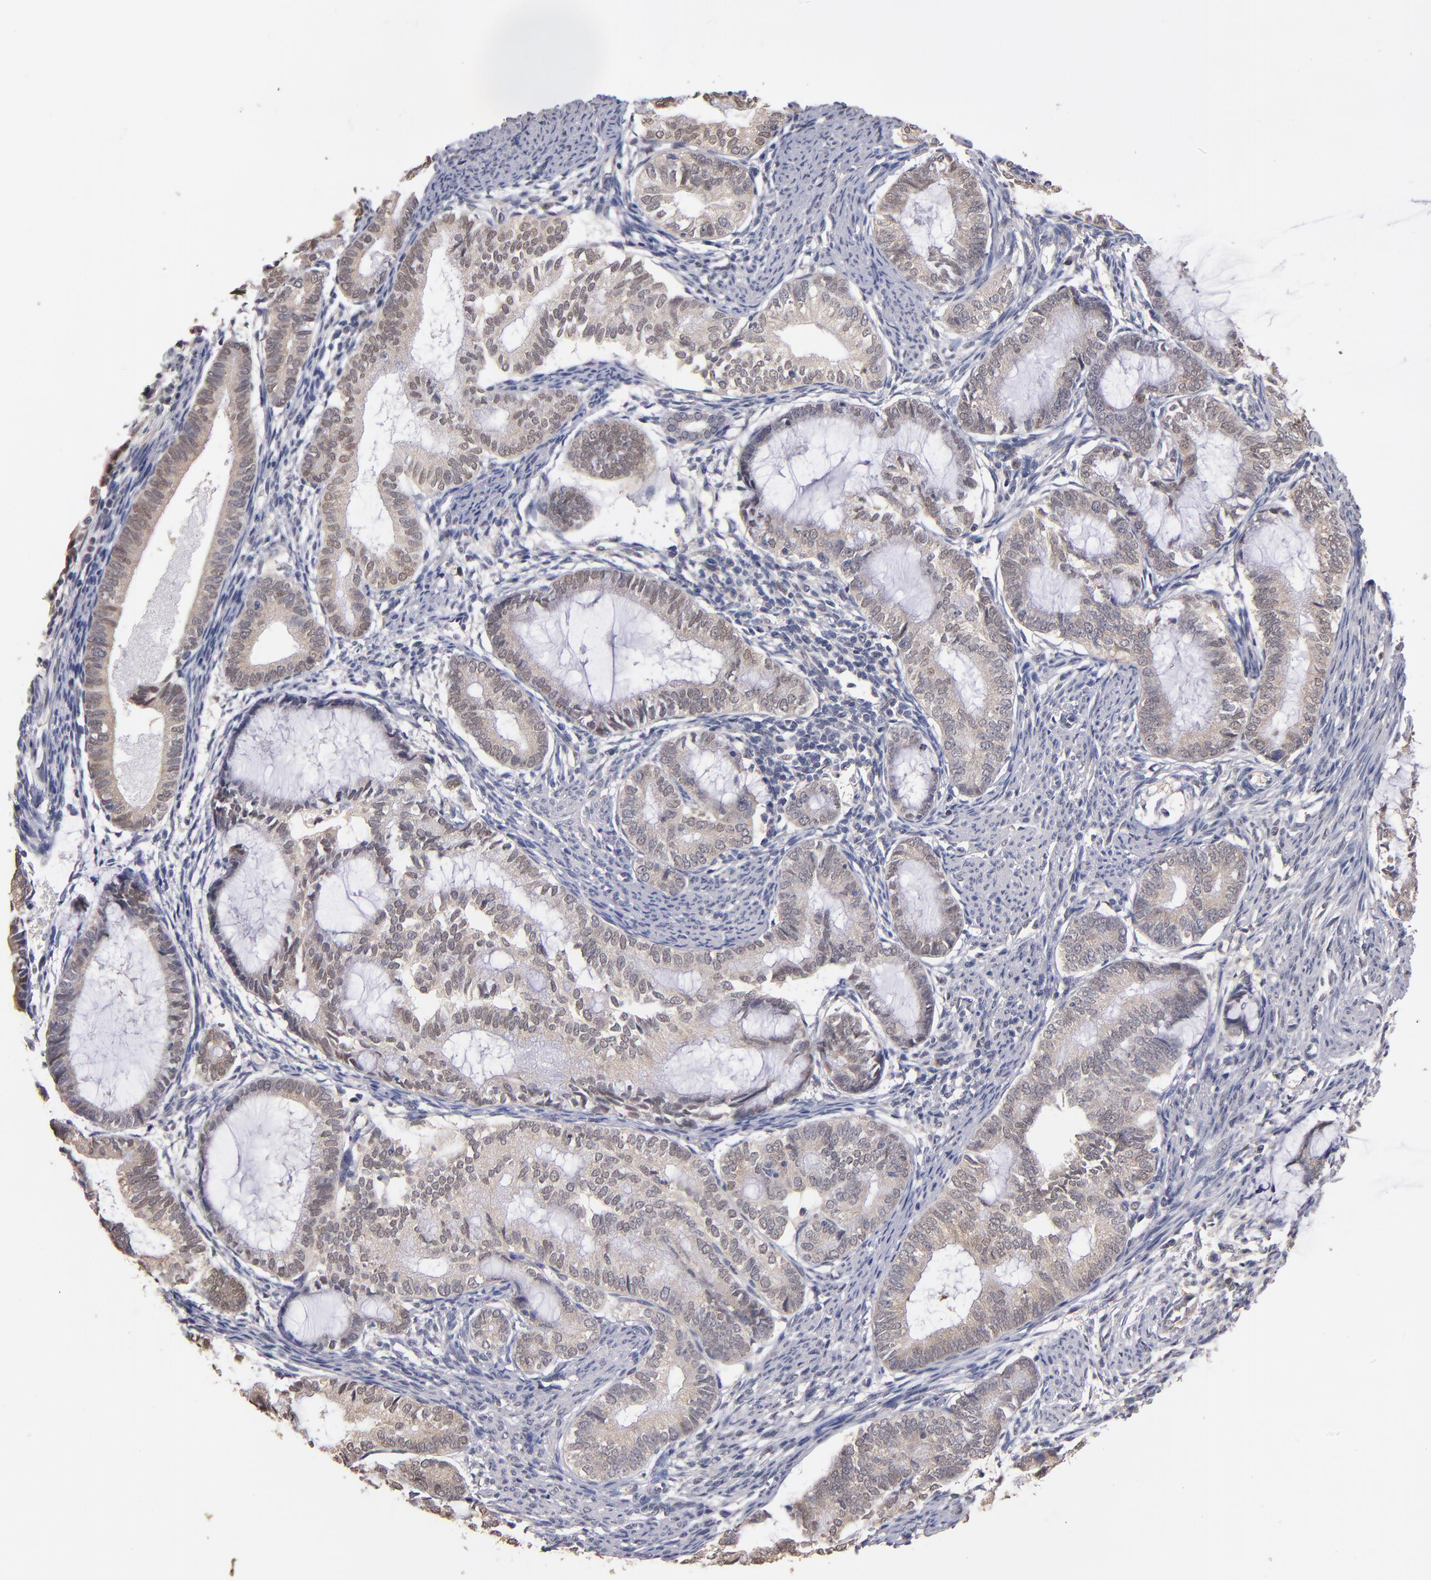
{"staining": {"intensity": "weak", "quantity": "25%-75%", "location": "cytoplasmic/membranous"}, "tissue": "endometrial cancer", "cell_type": "Tumor cells", "image_type": "cancer", "snomed": [{"axis": "morphology", "description": "Adenocarcinoma, NOS"}, {"axis": "topography", "description": "Endometrium"}], "caption": "This is an image of immunohistochemistry (IHC) staining of endometrial cancer (adenocarcinoma), which shows weak expression in the cytoplasmic/membranous of tumor cells.", "gene": "PSMD10", "patient": {"sex": "female", "age": 63}}